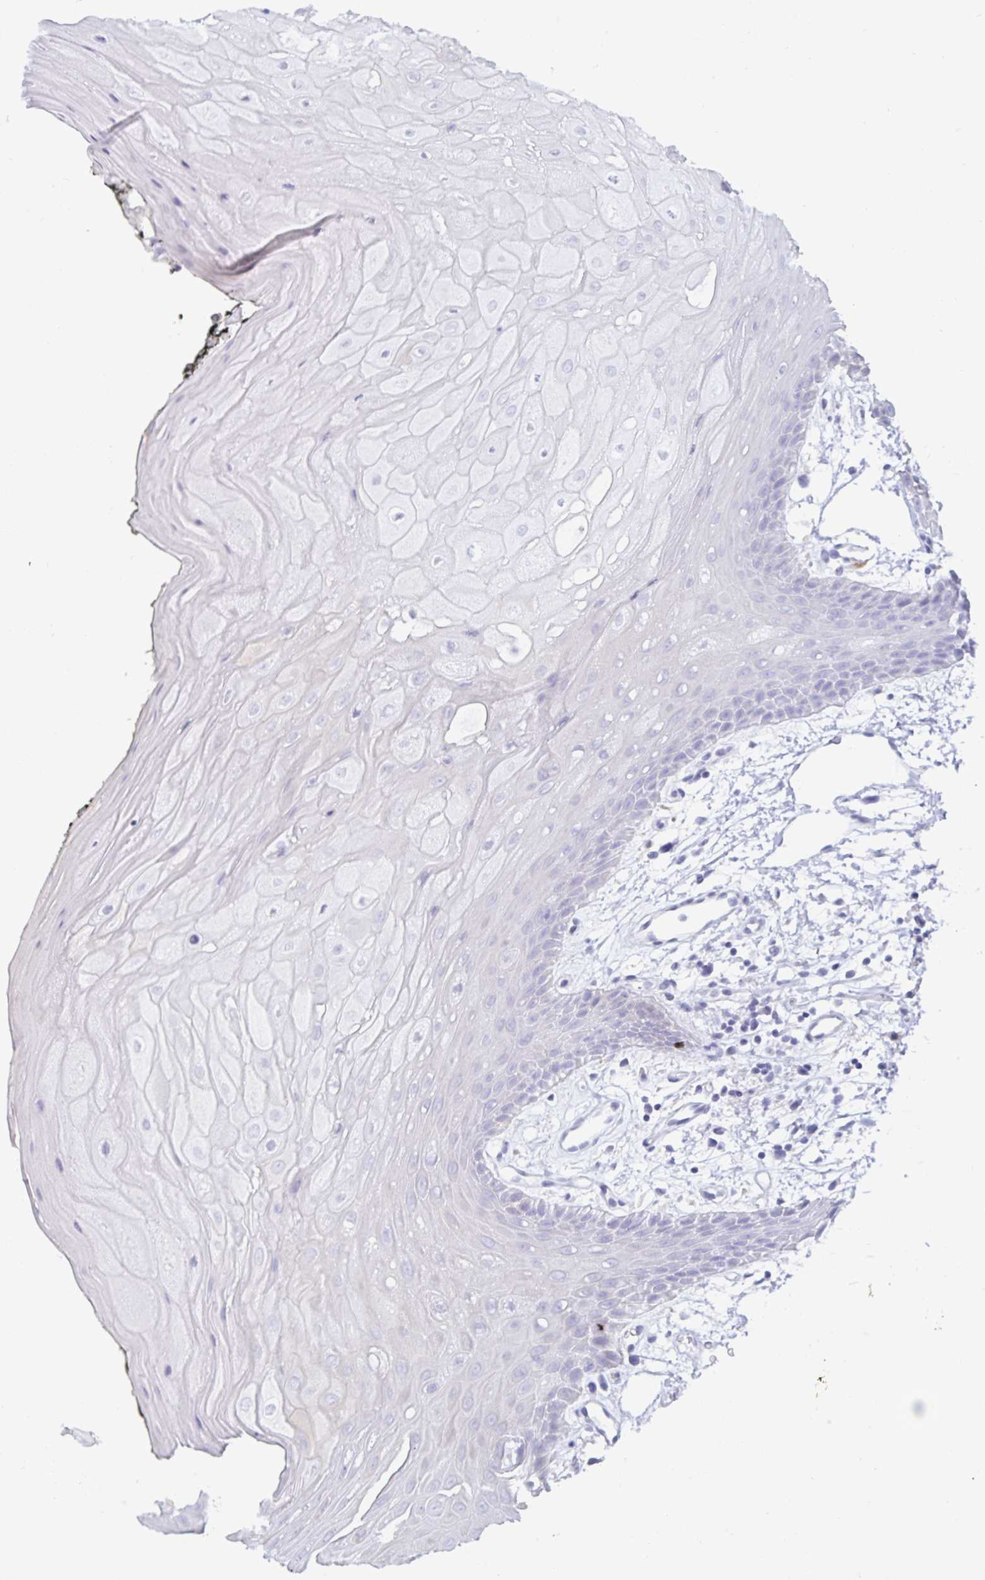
{"staining": {"intensity": "negative", "quantity": "none", "location": "none"}, "tissue": "oral mucosa", "cell_type": "Squamous epithelial cells", "image_type": "normal", "snomed": [{"axis": "morphology", "description": "Normal tissue, NOS"}, {"axis": "topography", "description": "Oral tissue"}, {"axis": "topography", "description": "Tounge, NOS"}], "caption": "The micrograph demonstrates no significant expression in squamous epithelial cells of oral mucosa. (Stains: DAB (3,3'-diaminobenzidine) immunohistochemistry (IHC) with hematoxylin counter stain, Microscopy: brightfield microscopy at high magnification).", "gene": "MON2", "patient": {"sex": "female", "age": 59}}